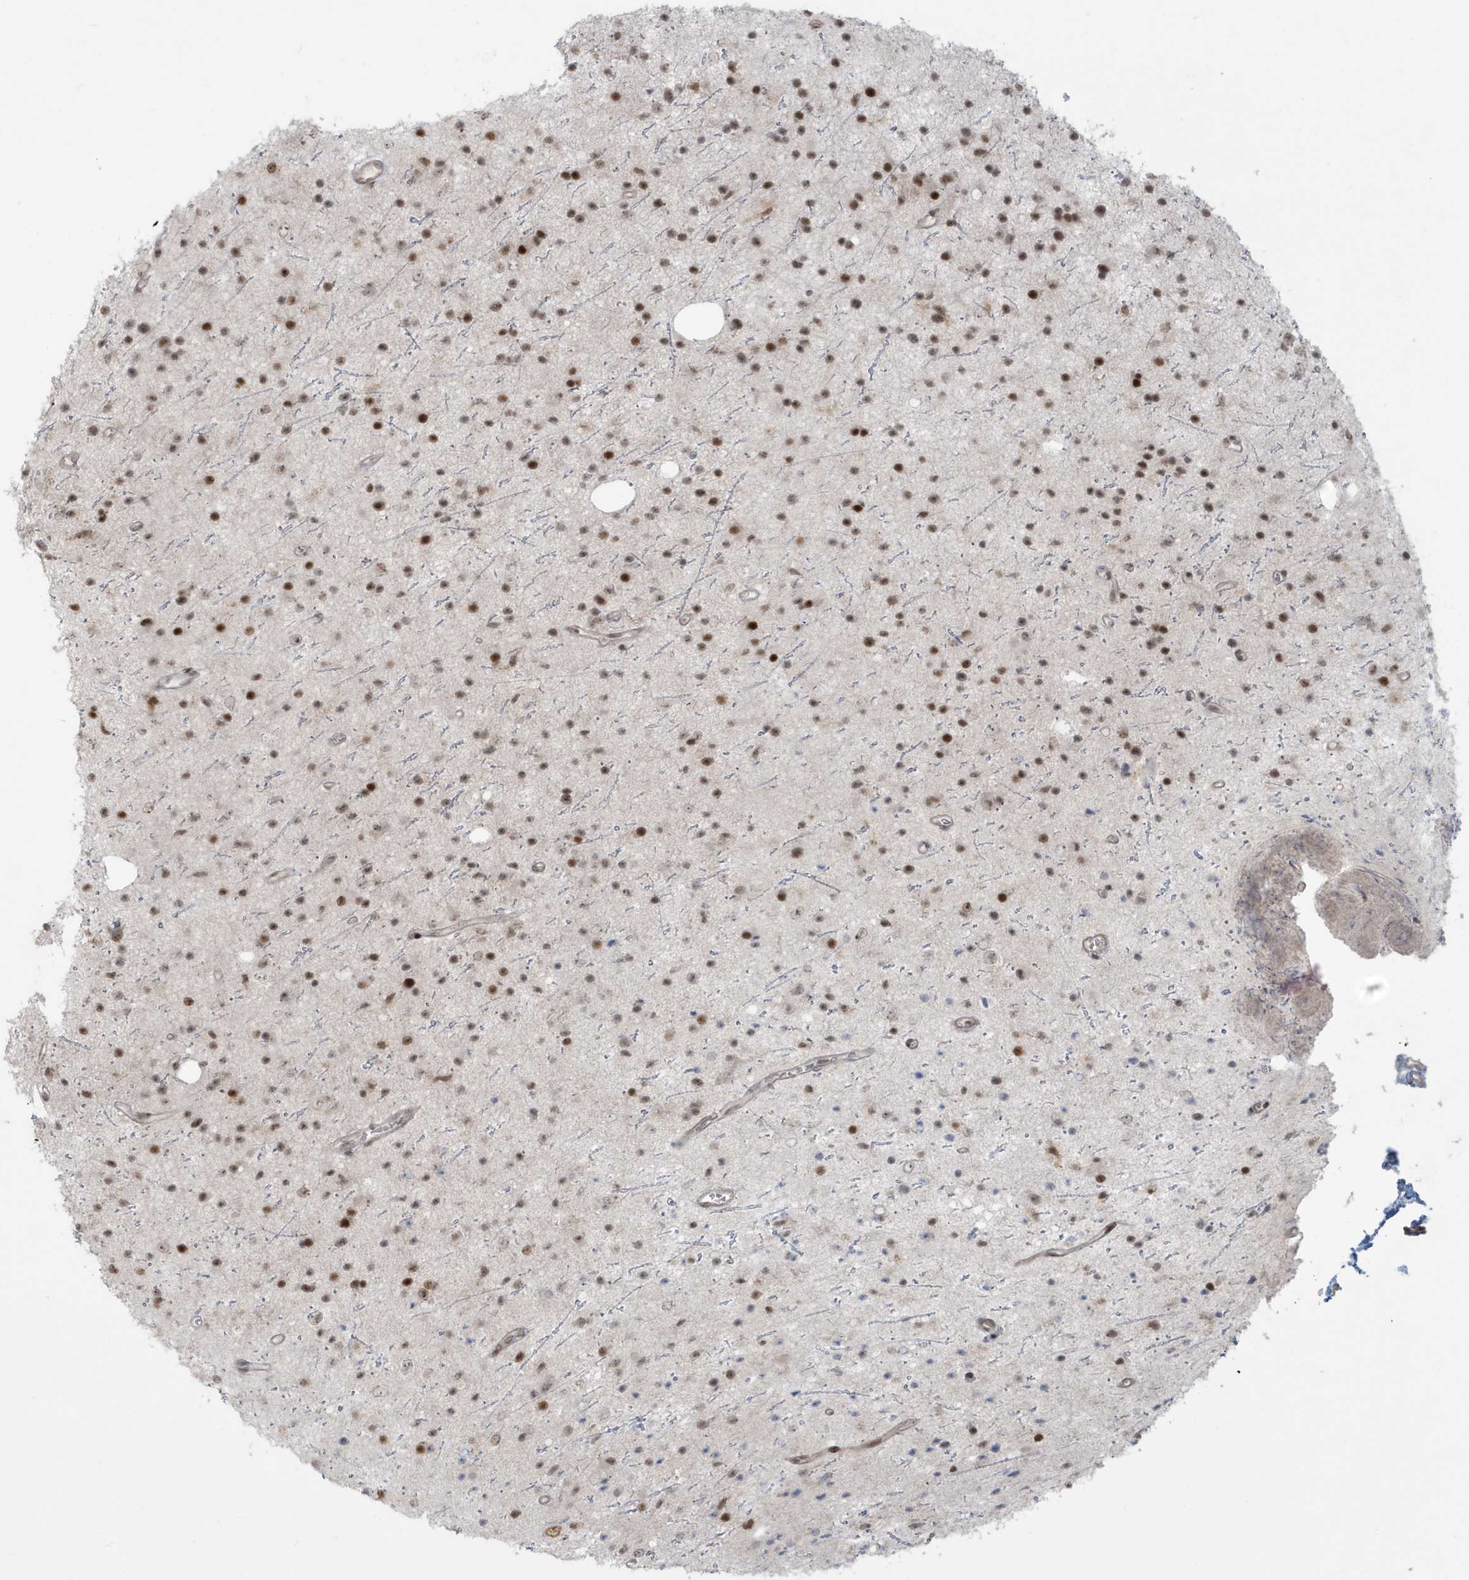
{"staining": {"intensity": "strong", "quantity": ">75%", "location": "nuclear"}, "tissue": "glioma", "cell_type": "Tumor cells", "image_type": "cancer", "snomed": [{"axis": "morphology", "description": "Glioma, malignant, Low grade"}, {"axis": "topography", "description": "Cerebral cortex"}], "caption": "Malignant glioma (low-grade) stained with IHC shows strong nuclear expression in approximately >75% of tumor cells.", "gene": "C1orf52", "patient": {"sex": "female", "age": 39}}